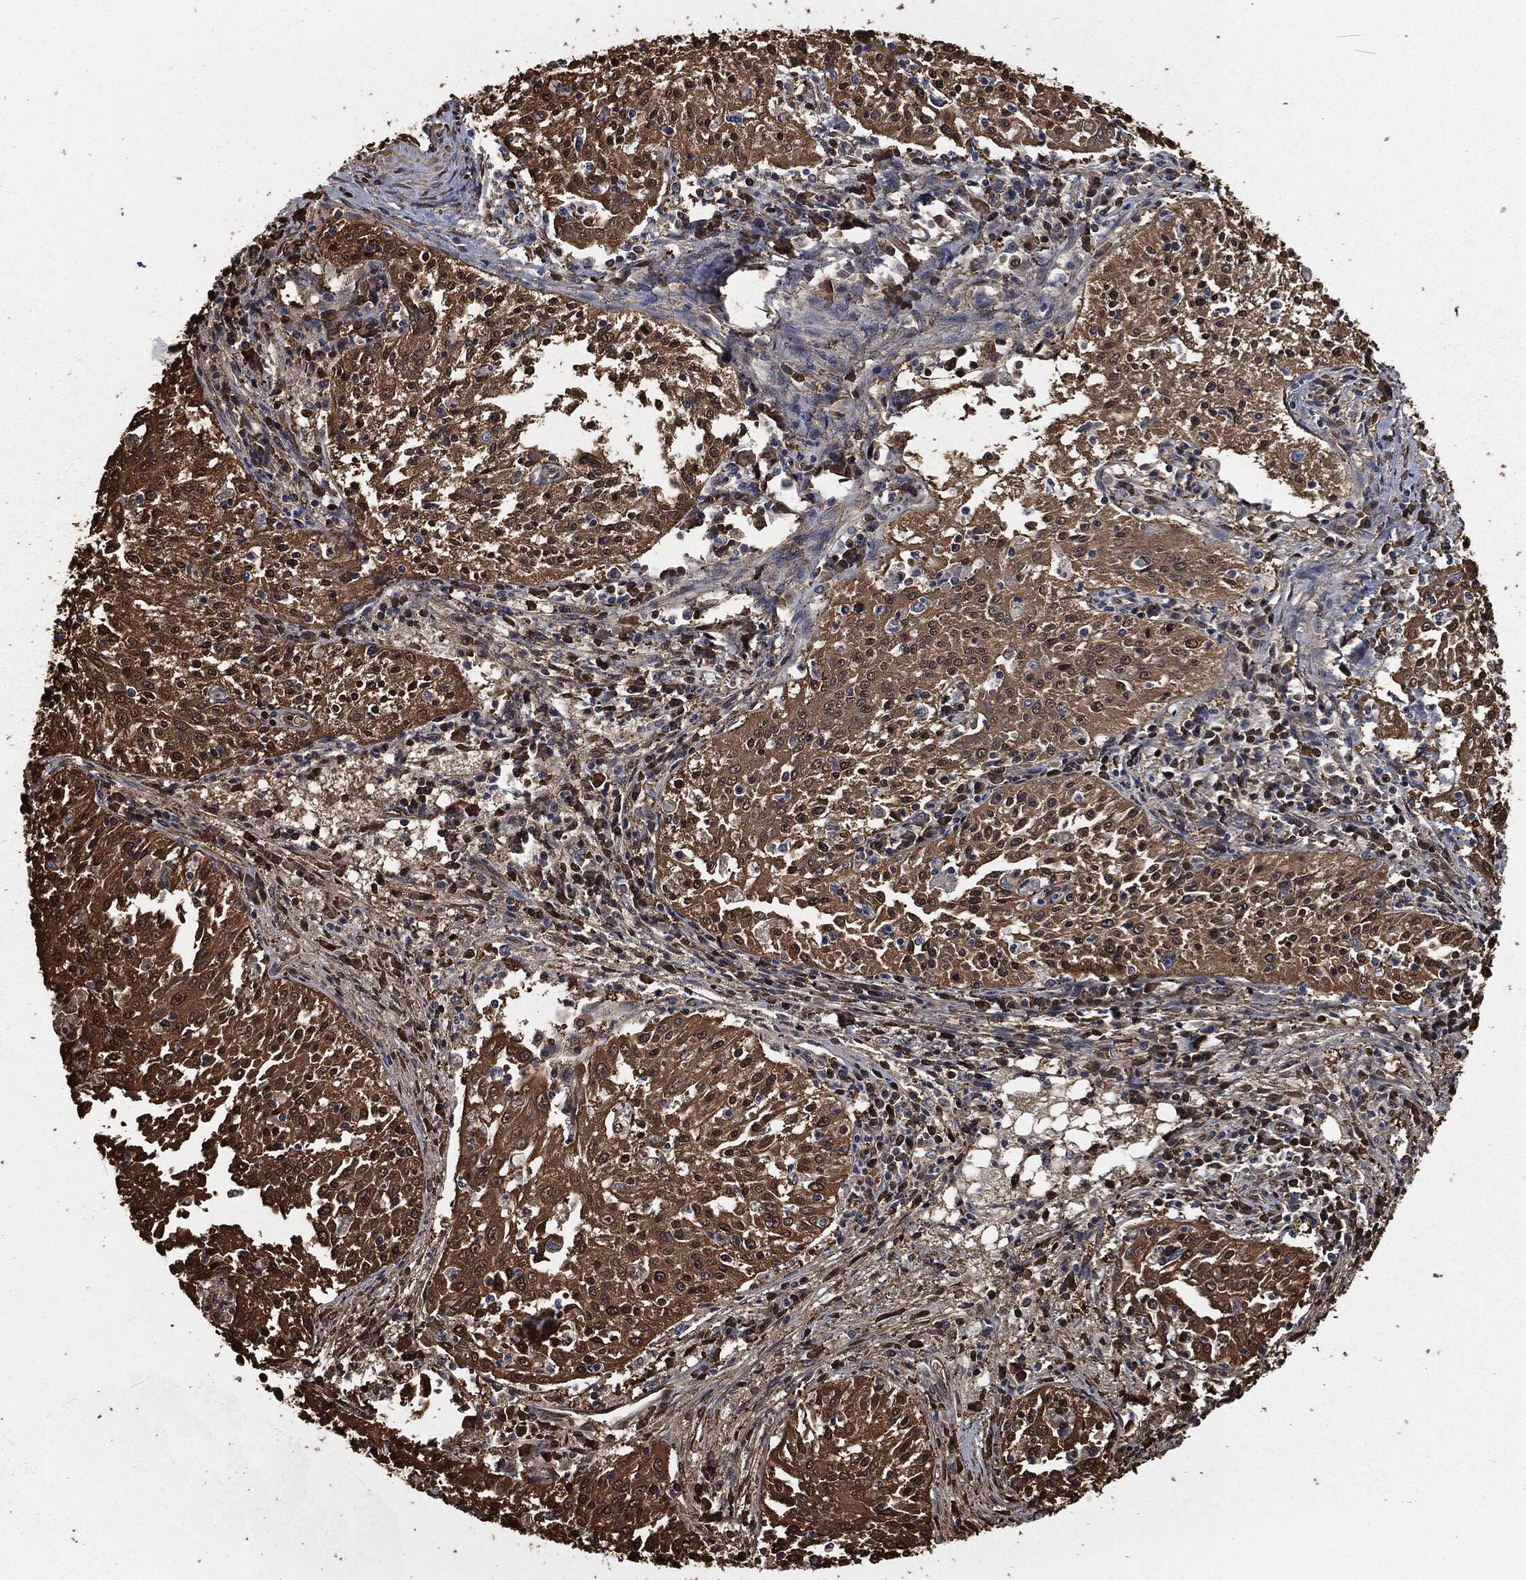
{"staining": {"intensity": "moderate", "quantity": ">75%", "location": "cytoplasmic/membranous"}, "tissue": "cervical cancer", "cell_type": "Tumor cells", "image_type": "cancer", "snomed": [{"axis": "morphology", "description": "Squamous cell carcinoma, NOS"}, {"axis": "topography", "description": "Cervix"}], "caption": "High-magnification brightfield microscopy of cervical squamous cell carcinoma stained with DAB (brown) and counterstained with hematoxylin (blue). tumor cells exhibit moderate cytoplasmic/membranous expression is appreciated in about>75% of cells. (Stains: DAB (3,3'-diaminobenzidine) in brown, nuclei in blue, Microscopy: brightfield microscopy at high magnification).", "gene": "PRDX4", "patient": {"sex": "female", "age": 41}}